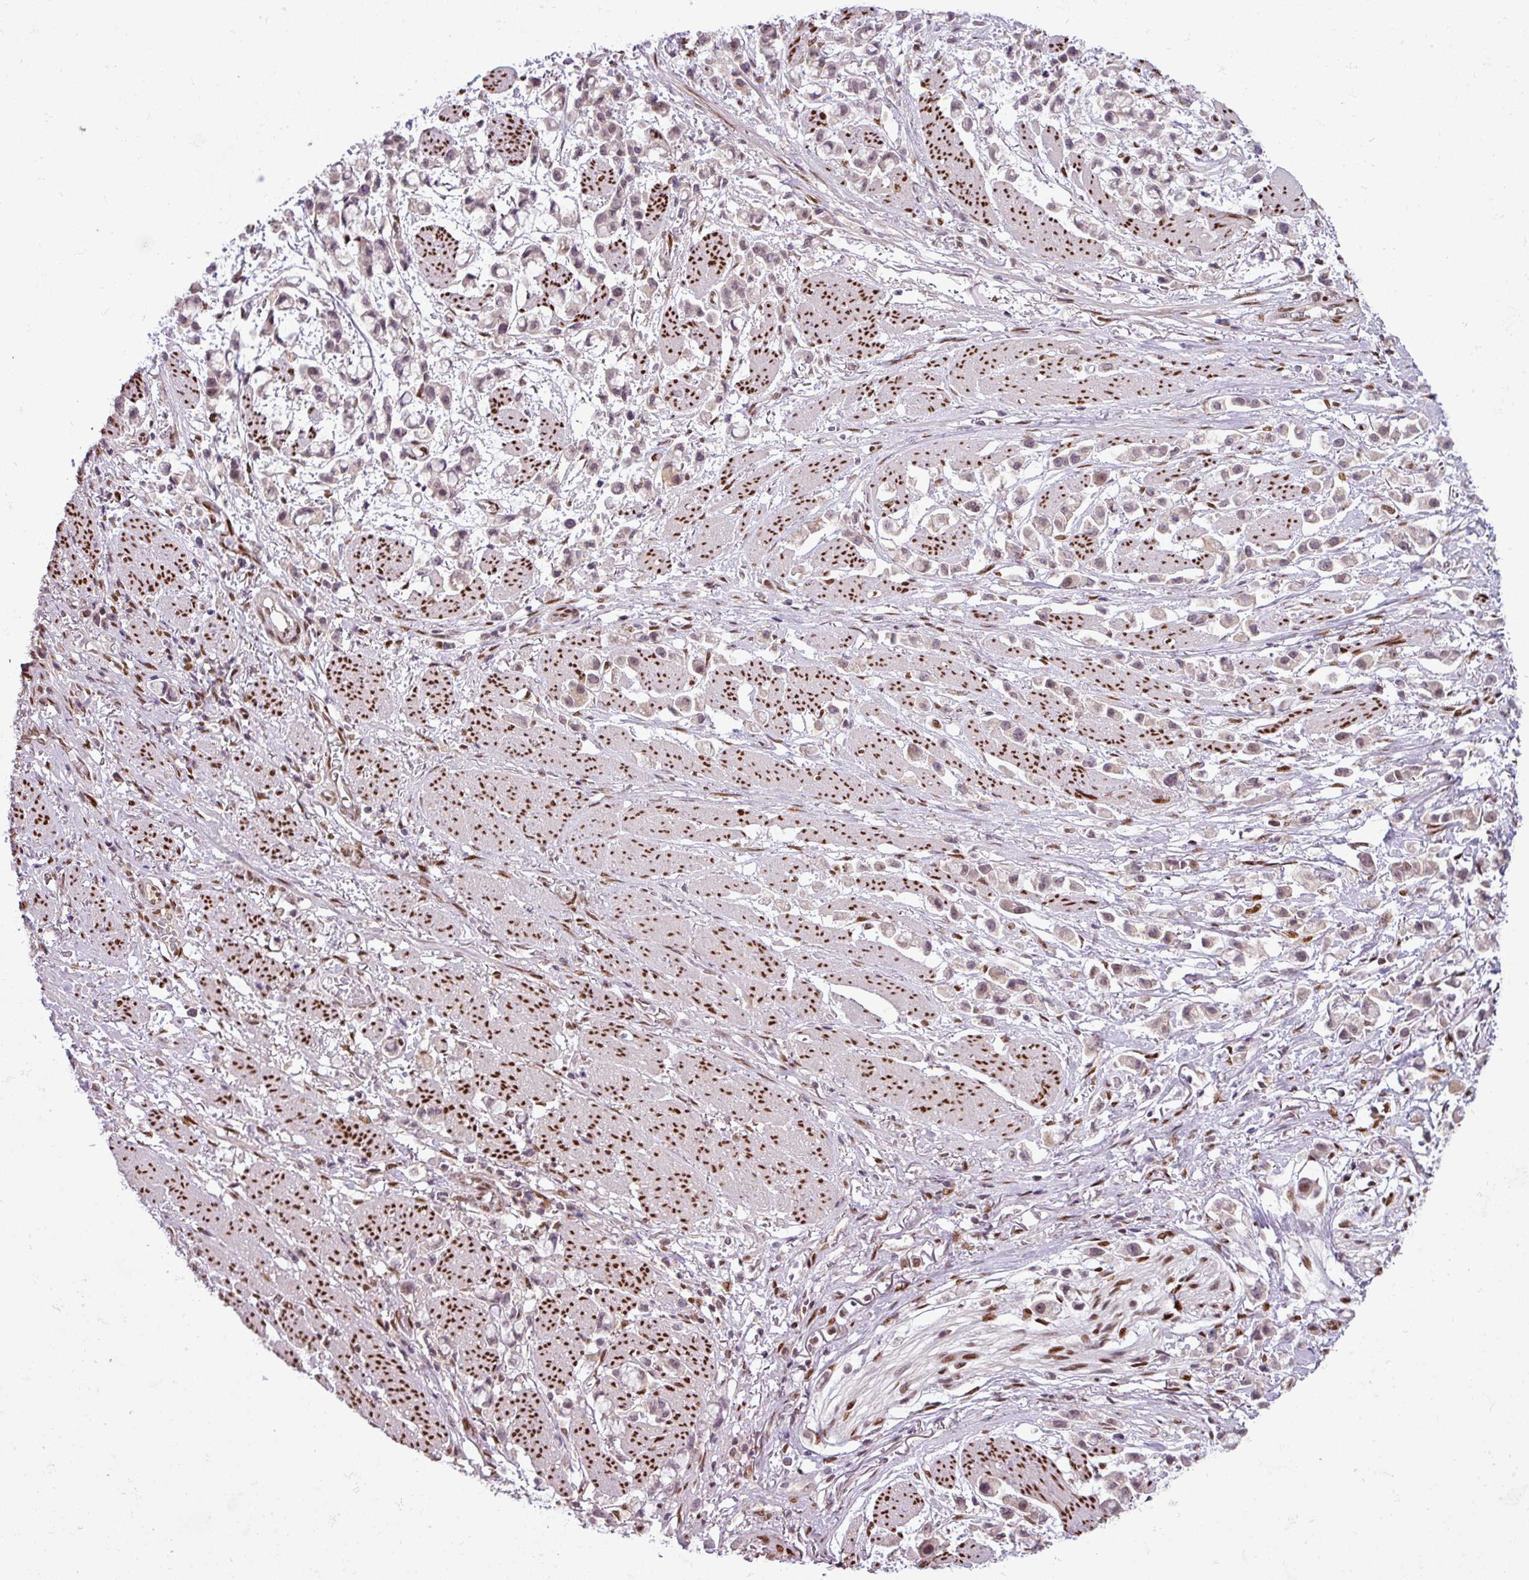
{"staining": {"intensity": "weak", "quantity": "25%-75%", "location": "nuclear"}, "tissue": "stomach cancer", "cell_type": "Tumor cells", "image_type": "cancer", "snomed": [{"axis": "morphology", "description": "Adenocarcinoma, NOS"}, {"axis": "topography", "description": "Stomach"}], "caption": "Protein staining displays weak nuclear expression in about 25%-75% of tumor cells in stomach cancer. Using DAB (3,3'-diaminobenzidine) (brown) and hematoxylin (blue) stains, captured at high magnification using brightfield microscopy.", "gene": "IRF2BPL", "patient": {"sex": "female", "age": 81}}